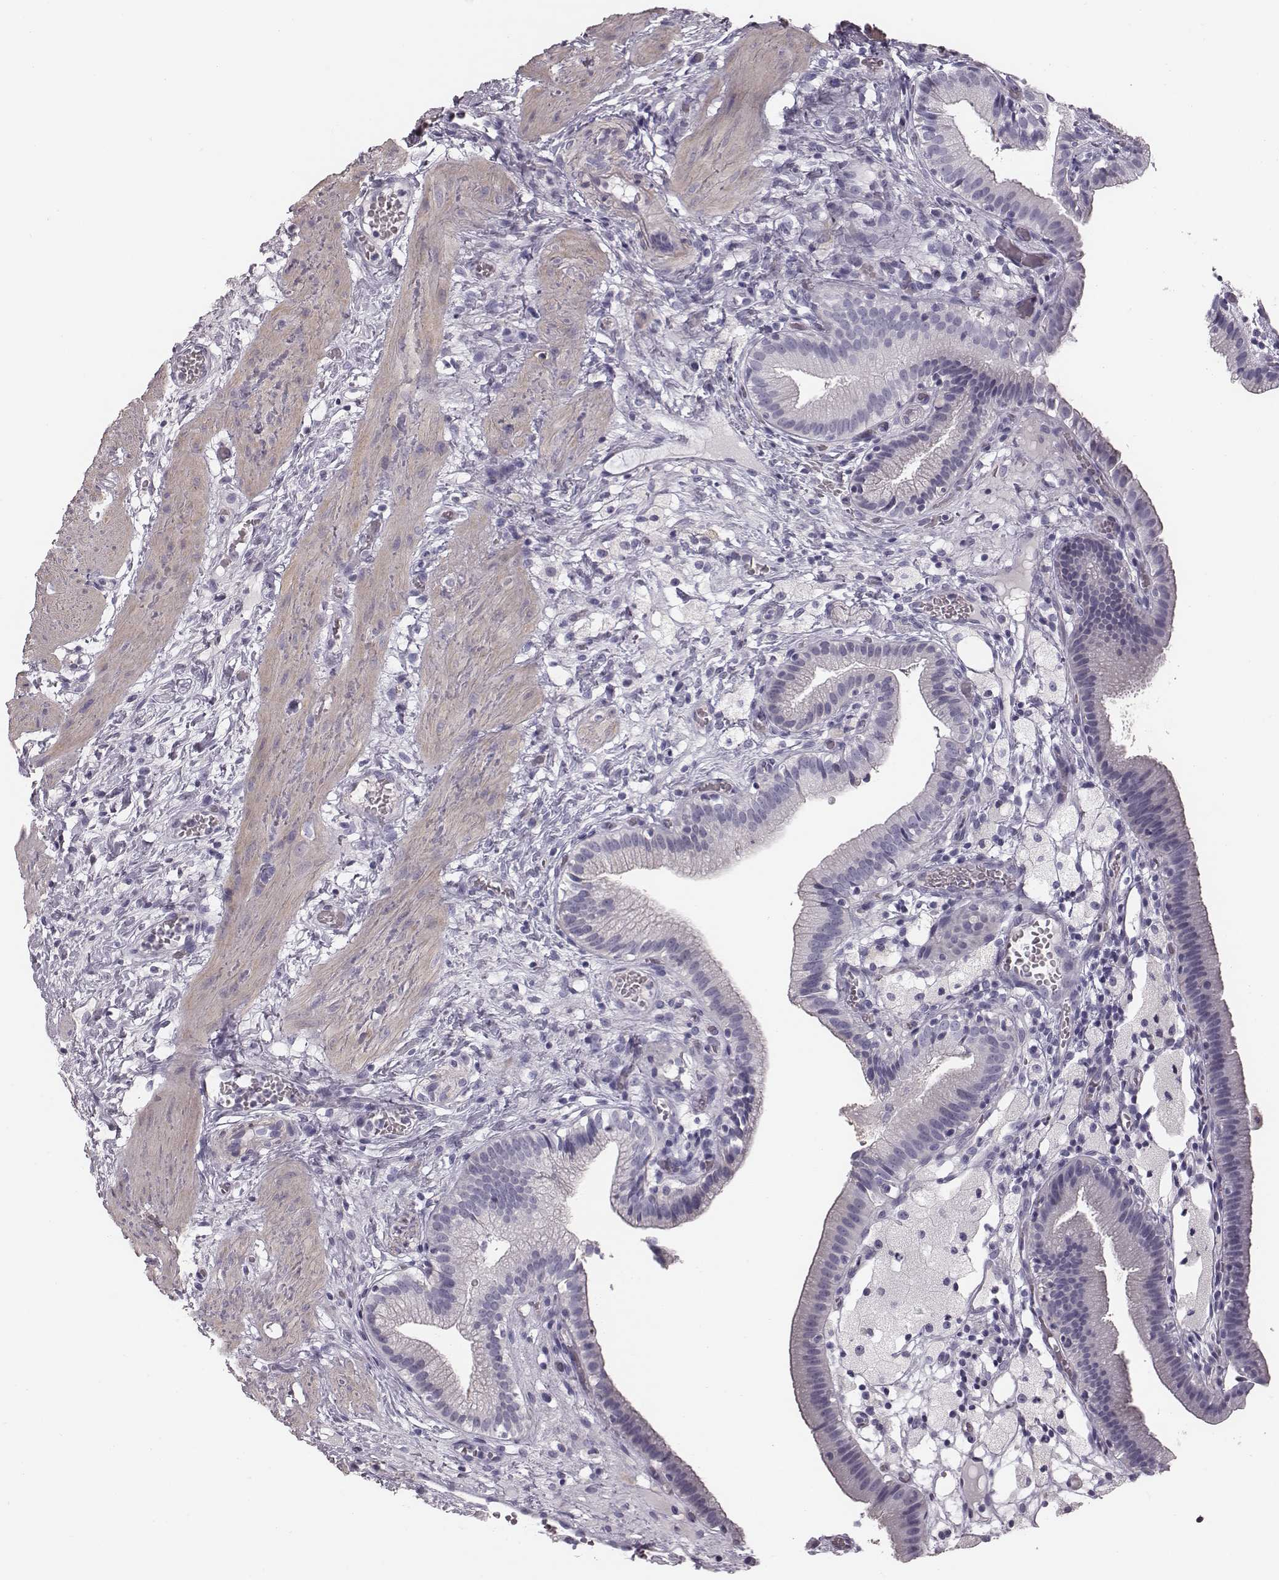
{"staining": {"intensity": "negative", "quantity": "none", "location": "none"}, "tissue": "gallbladder", "cell_type": "Glandular cells", "image_type": "normal", "snomed": [{"axis": "morphology", "description": "Normal tissue, NOS"}, {"axis": "topography", "description": "Gallbladder"}], "caption": "Immunohistochemistry image of benign gallbladder: human gallbladder stained with DAB reveals no significant protein positivity in glandular cells. (Brightfield microscopy of DAB (3,3'-diaminobenzidine) immunohistochemistry at high magnification).", "gene": "CRISP1", "patient": {"sex": "female", "age": 24}}